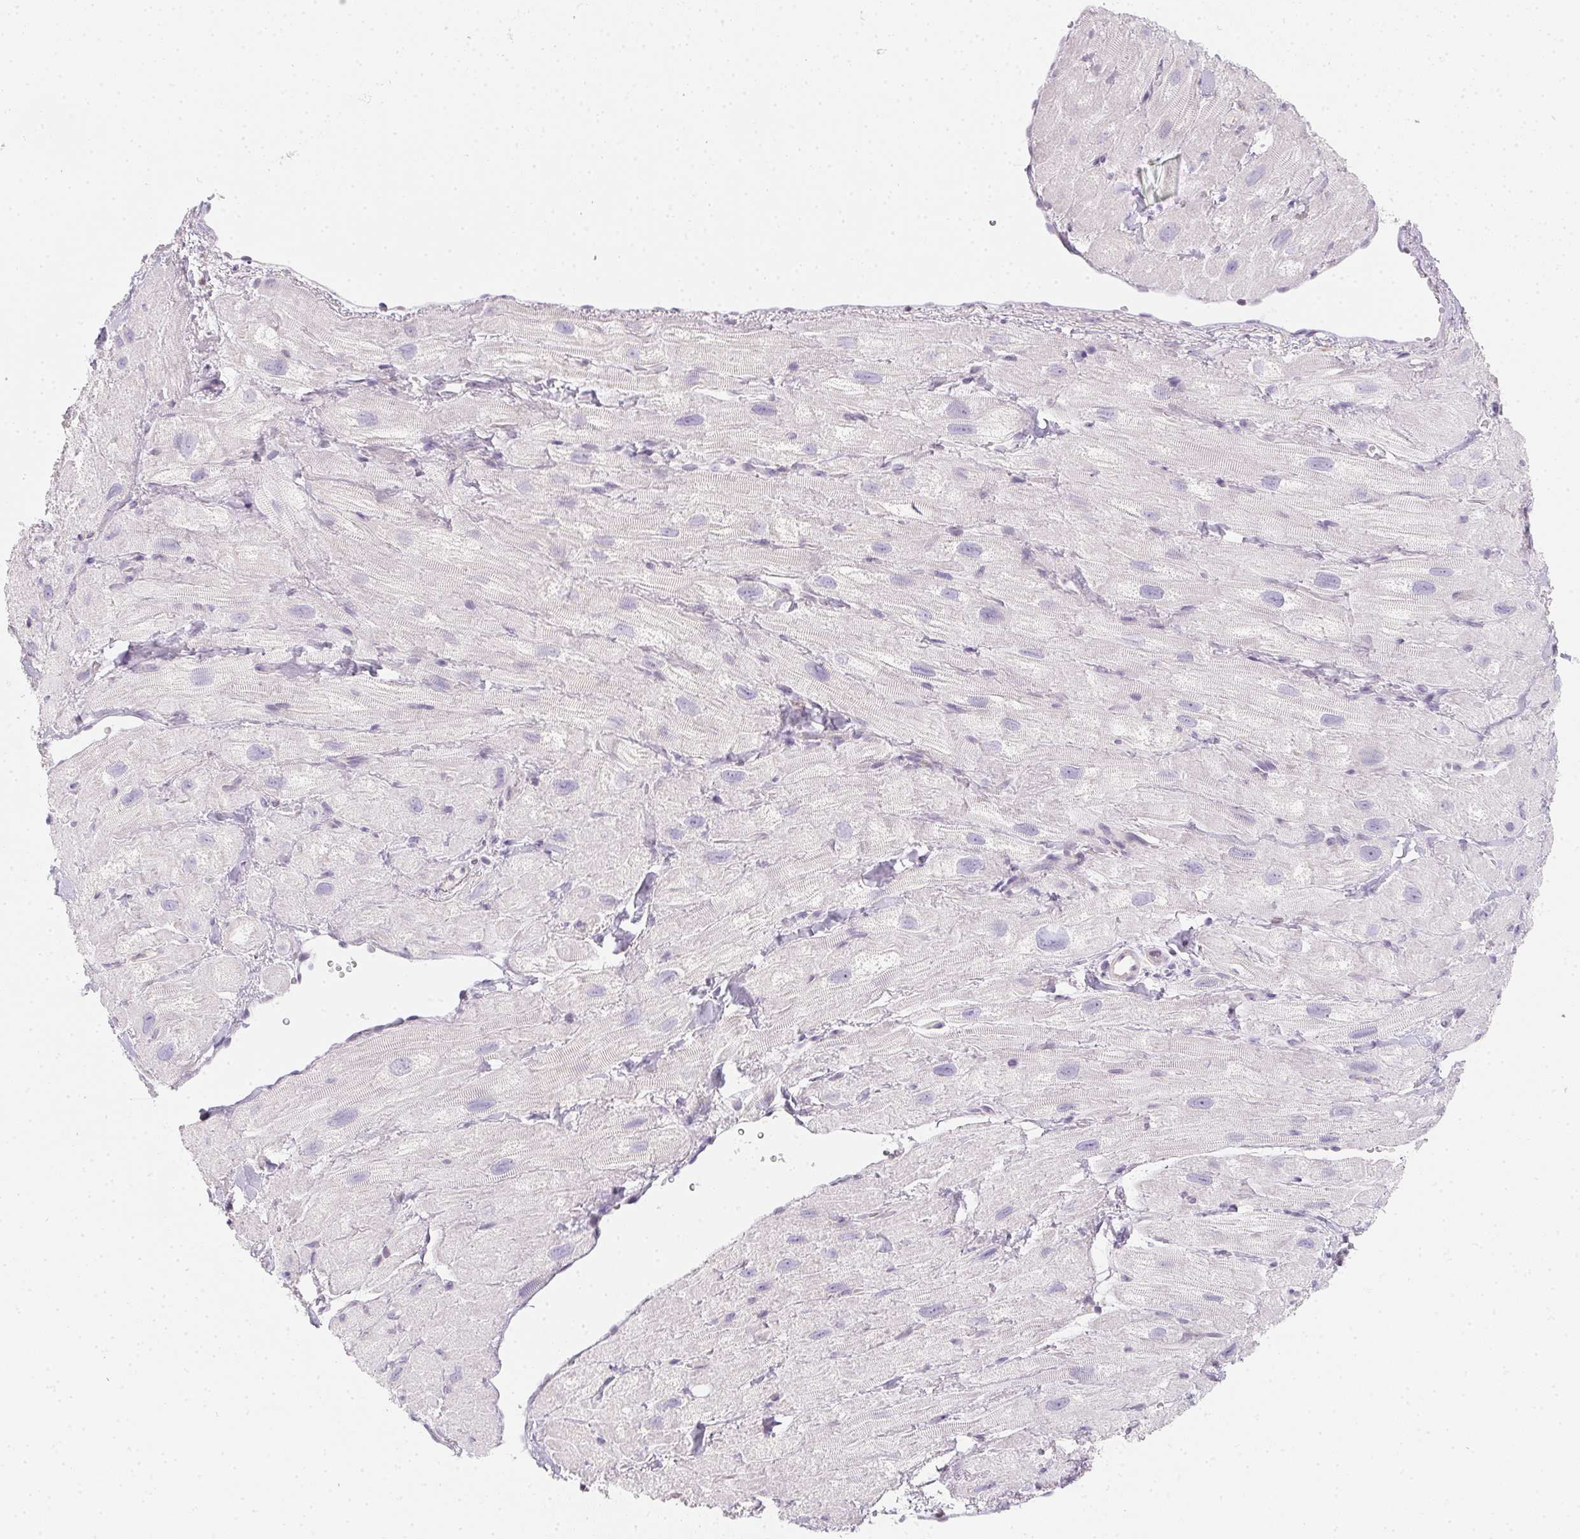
{"staining": {"intensity": "negative", "quantity": "none", "location": "none"}, "tissue": "heart muscle", "cell_type": "Cardiomyocytes", "image_type": "normal", "snomed": [{"axis": "morphology", "description": "Normal tissue, NOS"}, {"axis": "topography", "description": "Heart"}], "caption": "Heart muscle was stained to show a protein in brown. There is no significant staining in cardiomyocytes. The staining was performed using DAB (3,3'-diaminobenzidine) to visualize the protein expression in brown, while the nuclei were stained in blue with hematoxylin (Magnification: 20x).", "gene": "SOAT1", "patient": {"sex": "female", "age": 62}}